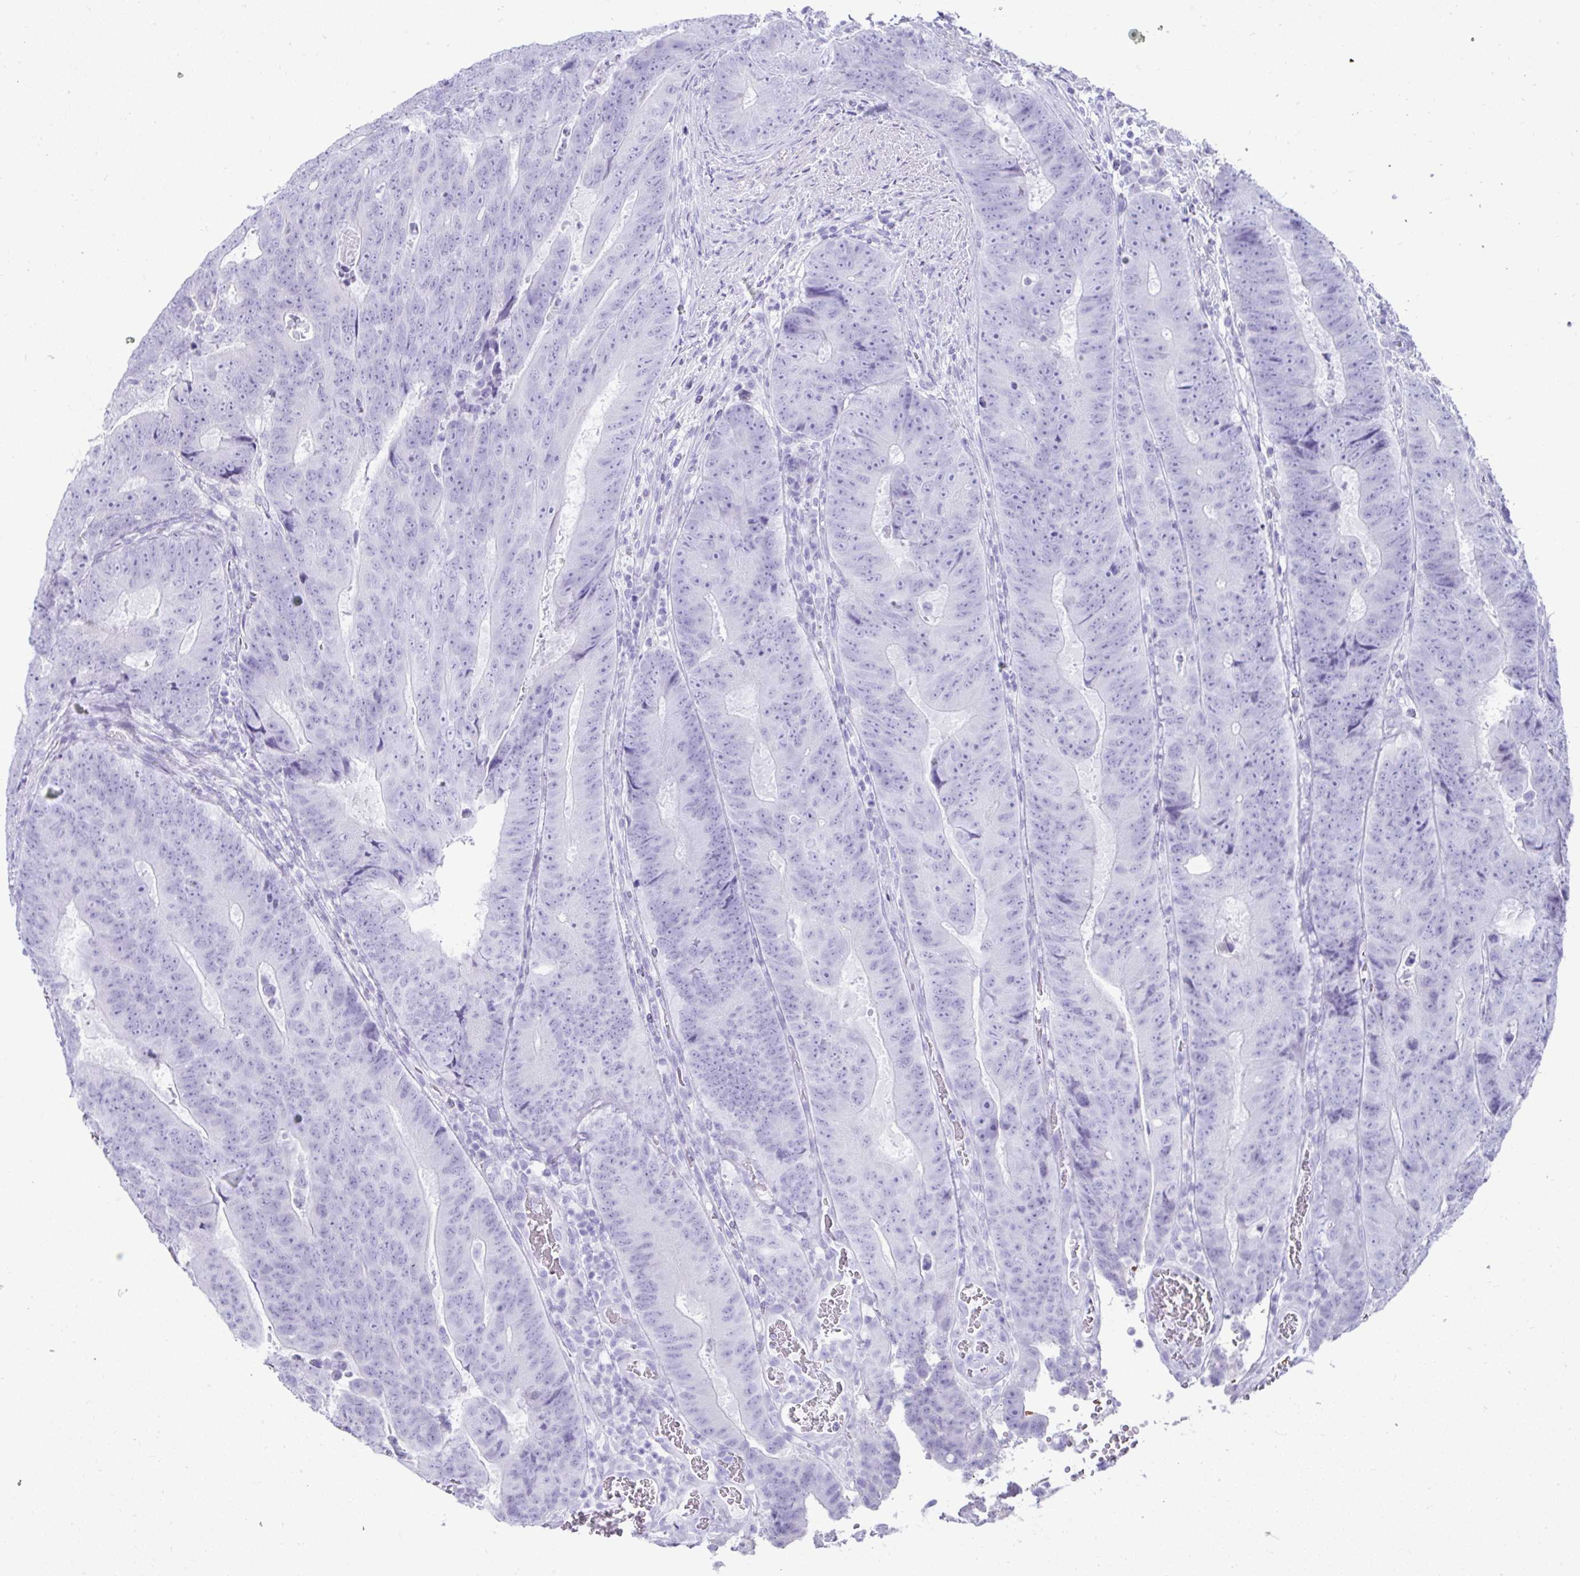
{"staining": {"intensity": "negative", "quantity": "none", "location": "none"}, "tissue": "colorectal cancer", "cell_type": "Tumor cells", "image_type": "cancer", "snomed": [{"axis": "morphology", "description": "Adenocarcinoma, NOS"}, {"axis": "topography", "description": "Colon"}], "caption": "This is a photomicrograph of immunohistochemistry (IHC) staining of colorectal cancer (adenocarcinoma), which shows no staining in tumor cells. (Stains: DAB (3,3'-diaminobenzidine) IHC with hematoxylin counter stain, Microscopy: brightfield microscopy at high magnification).", "gene": "PSCA", "patient": {"sex": "female", "age": 48}}